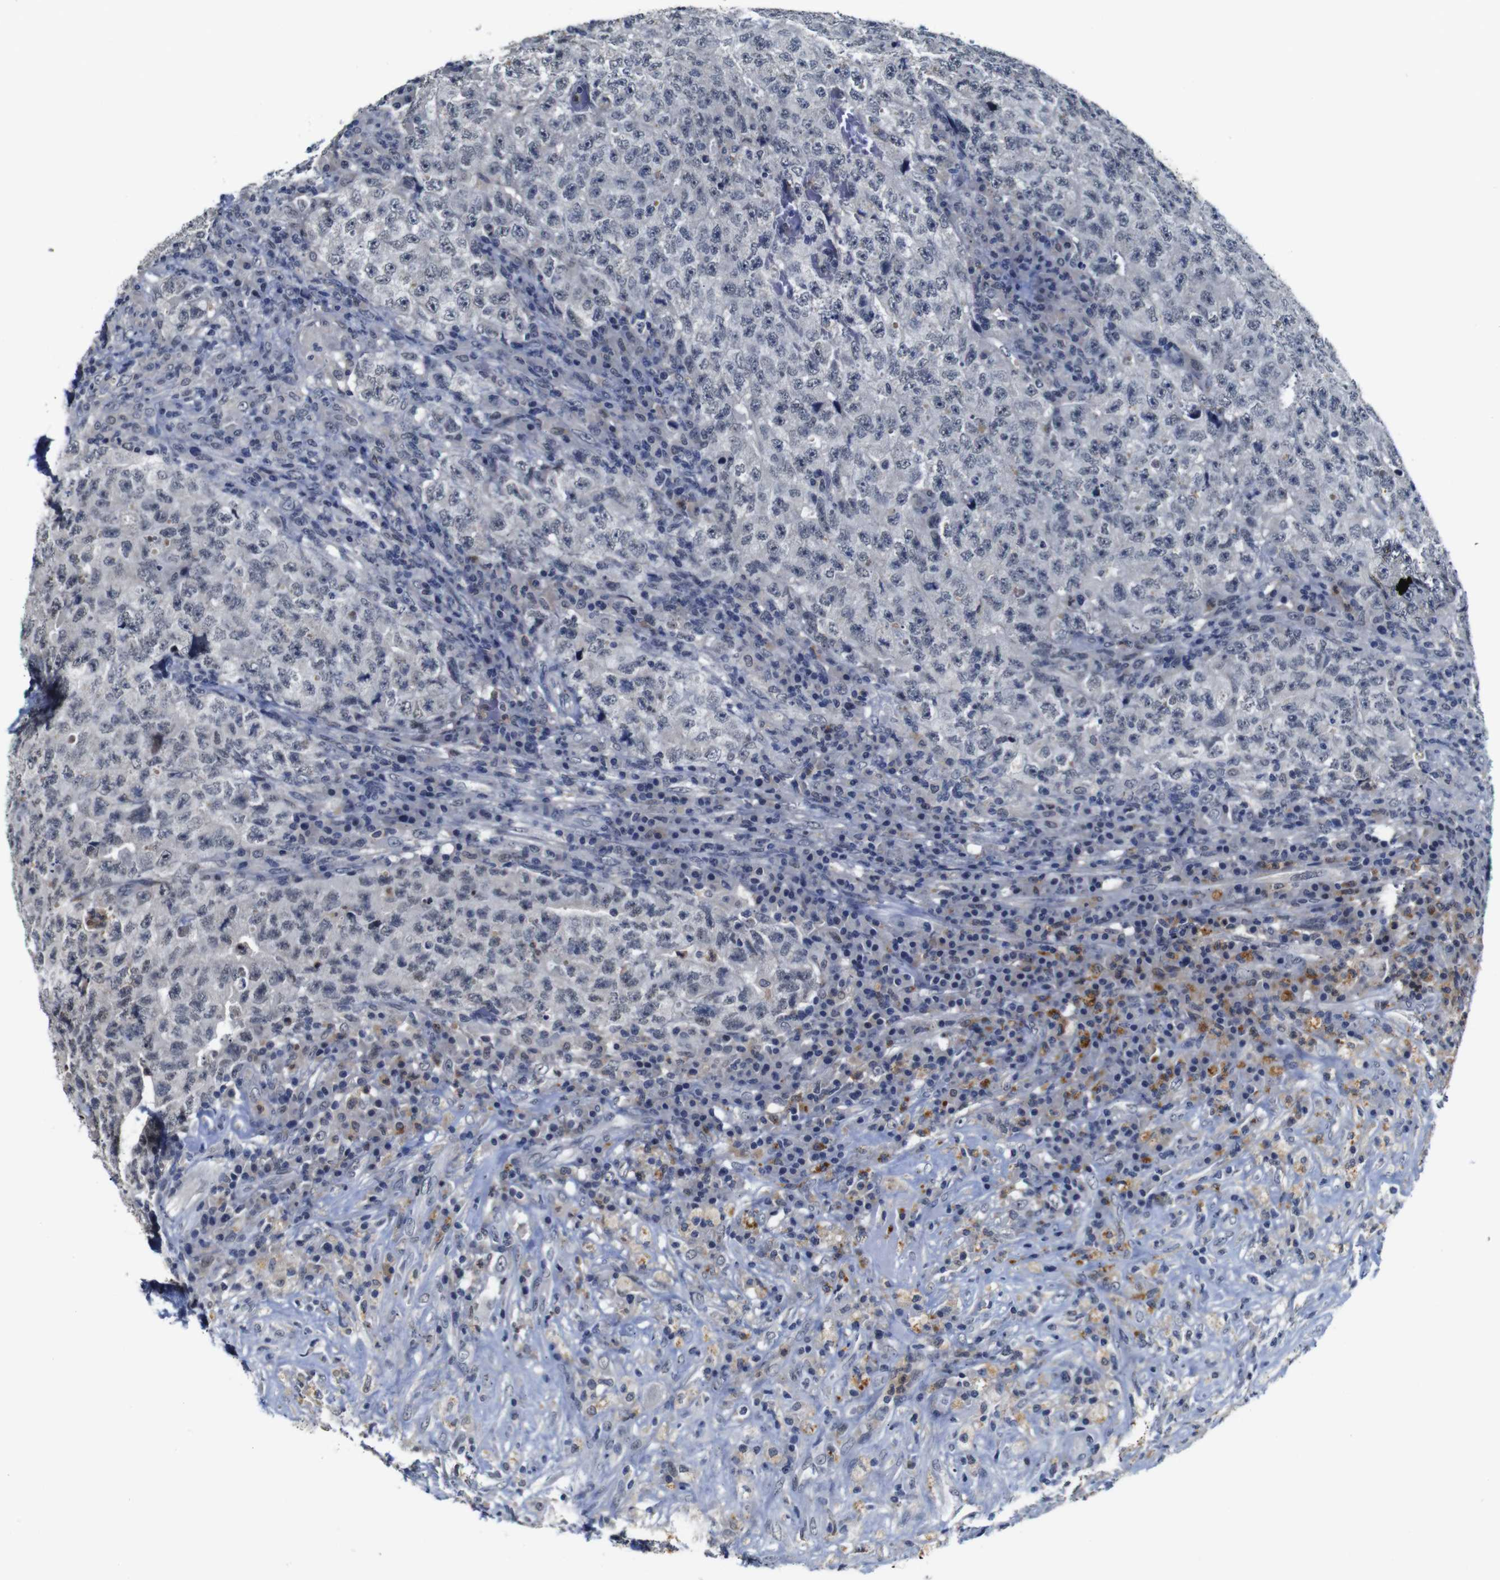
{"staining": {"intensity": "negative", "quantity": "none", "location": "none"}, "tissue": "testis cancer", "cell_type": "Tumor cells", "image_type": "cancer", "snomed": [{"axis": "morphology", "description": "Necrosis, NOS"}, {"axis": "morphology", "description": "Carcinoma, Embryonal, NOS"}, {"axis": "topography", "description": "Testis"}], "caption": "The photomicrograph displays no staining of tumor cells in testis cancer.", "gene": "NTRK3", "patient": {"sex": "male", "age": 19}}